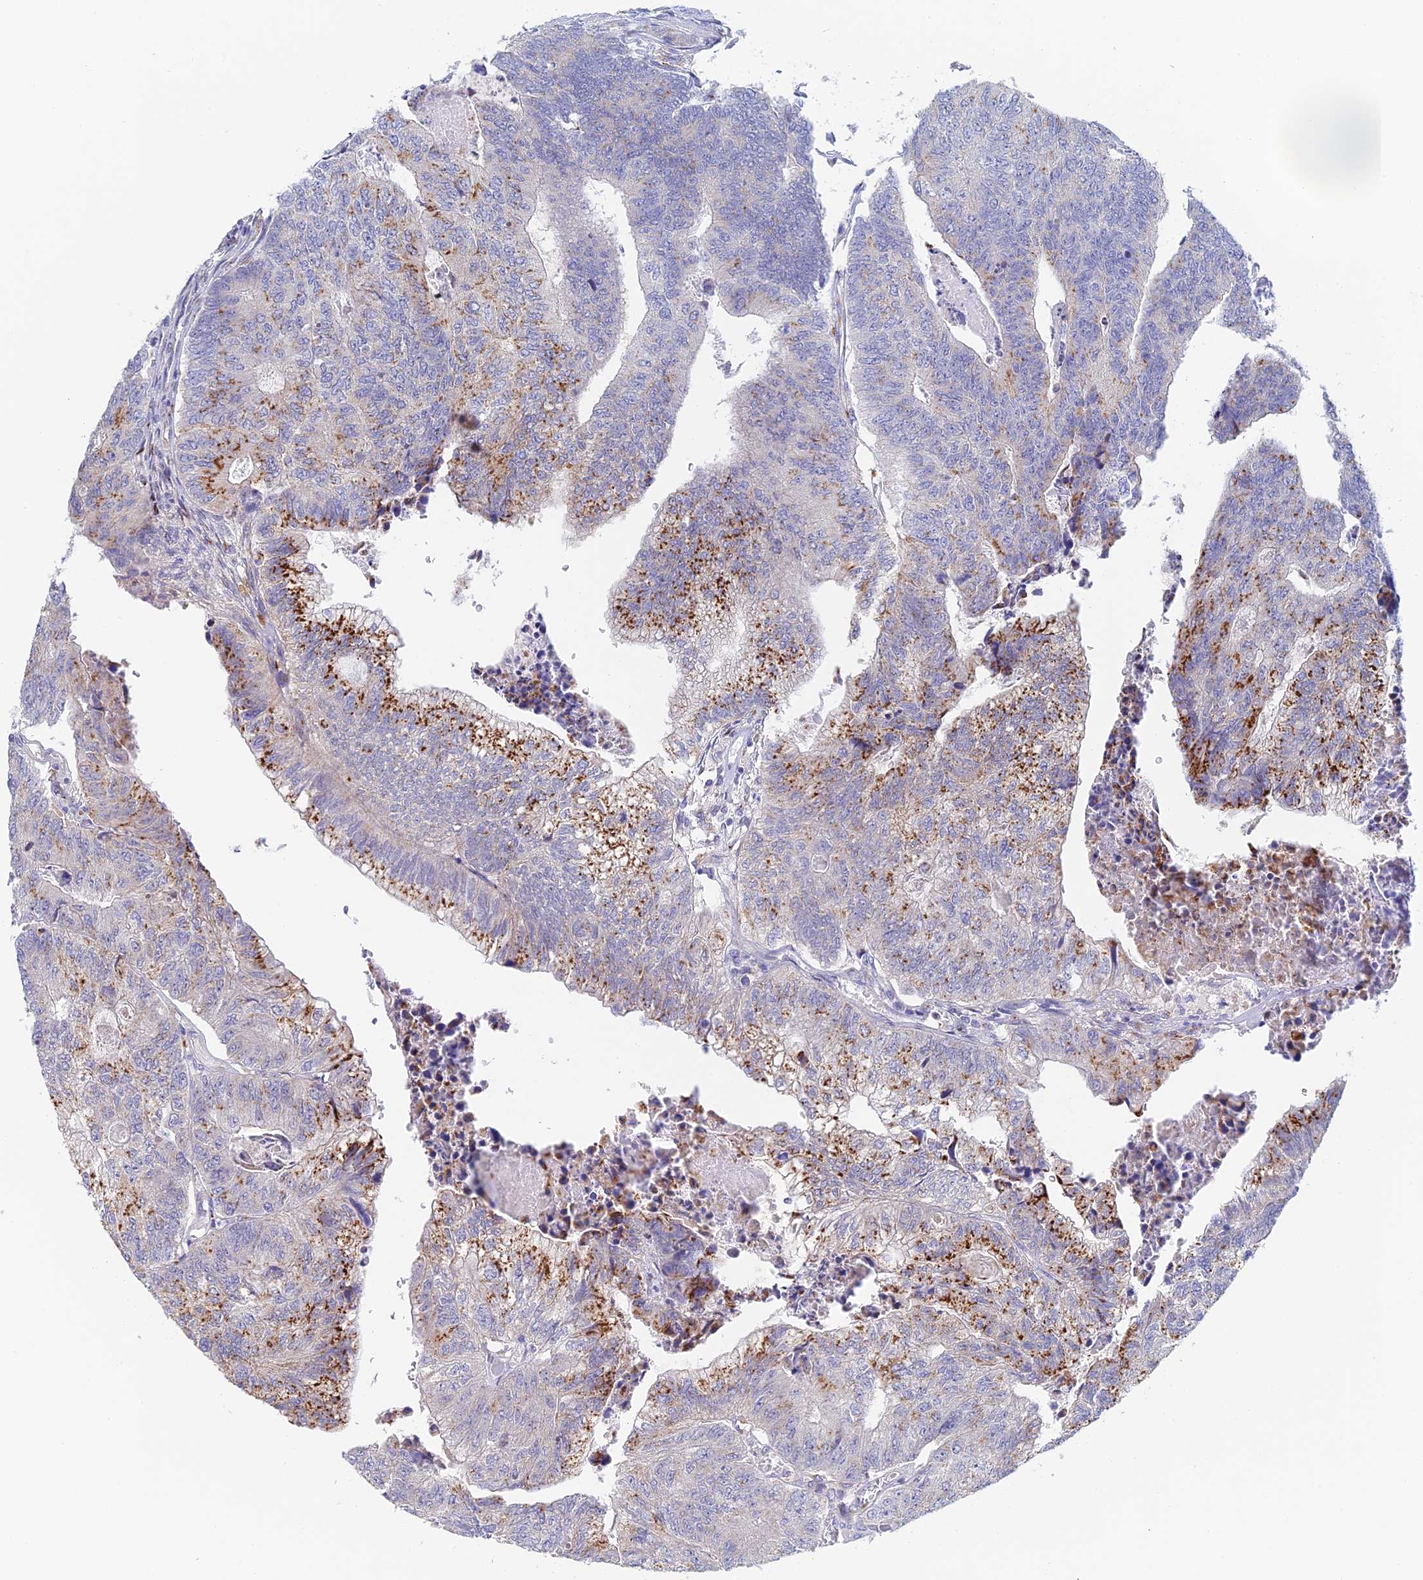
{"staining": {"intensity": "strong", "quantity": "<25%", "location": "cytoplasmic/membranous"}, "tissue": "colorectal cancer", "cell_type": "Tumor cells", "image_type": "cancer", "snomed": [{"axis": "morphology", "description": "Adenocarcinoma, NOS"}, {"axis": "topography", "description": "Colon"}], "caption": "Immunohistochemical staining of colorectal adenocarcinoma displays strong cytoplasmic/membranous protein expression in about <25% of tumor cells.", "gene": "SLC24A3", "patient": {"sex": "female", "age": 67}}